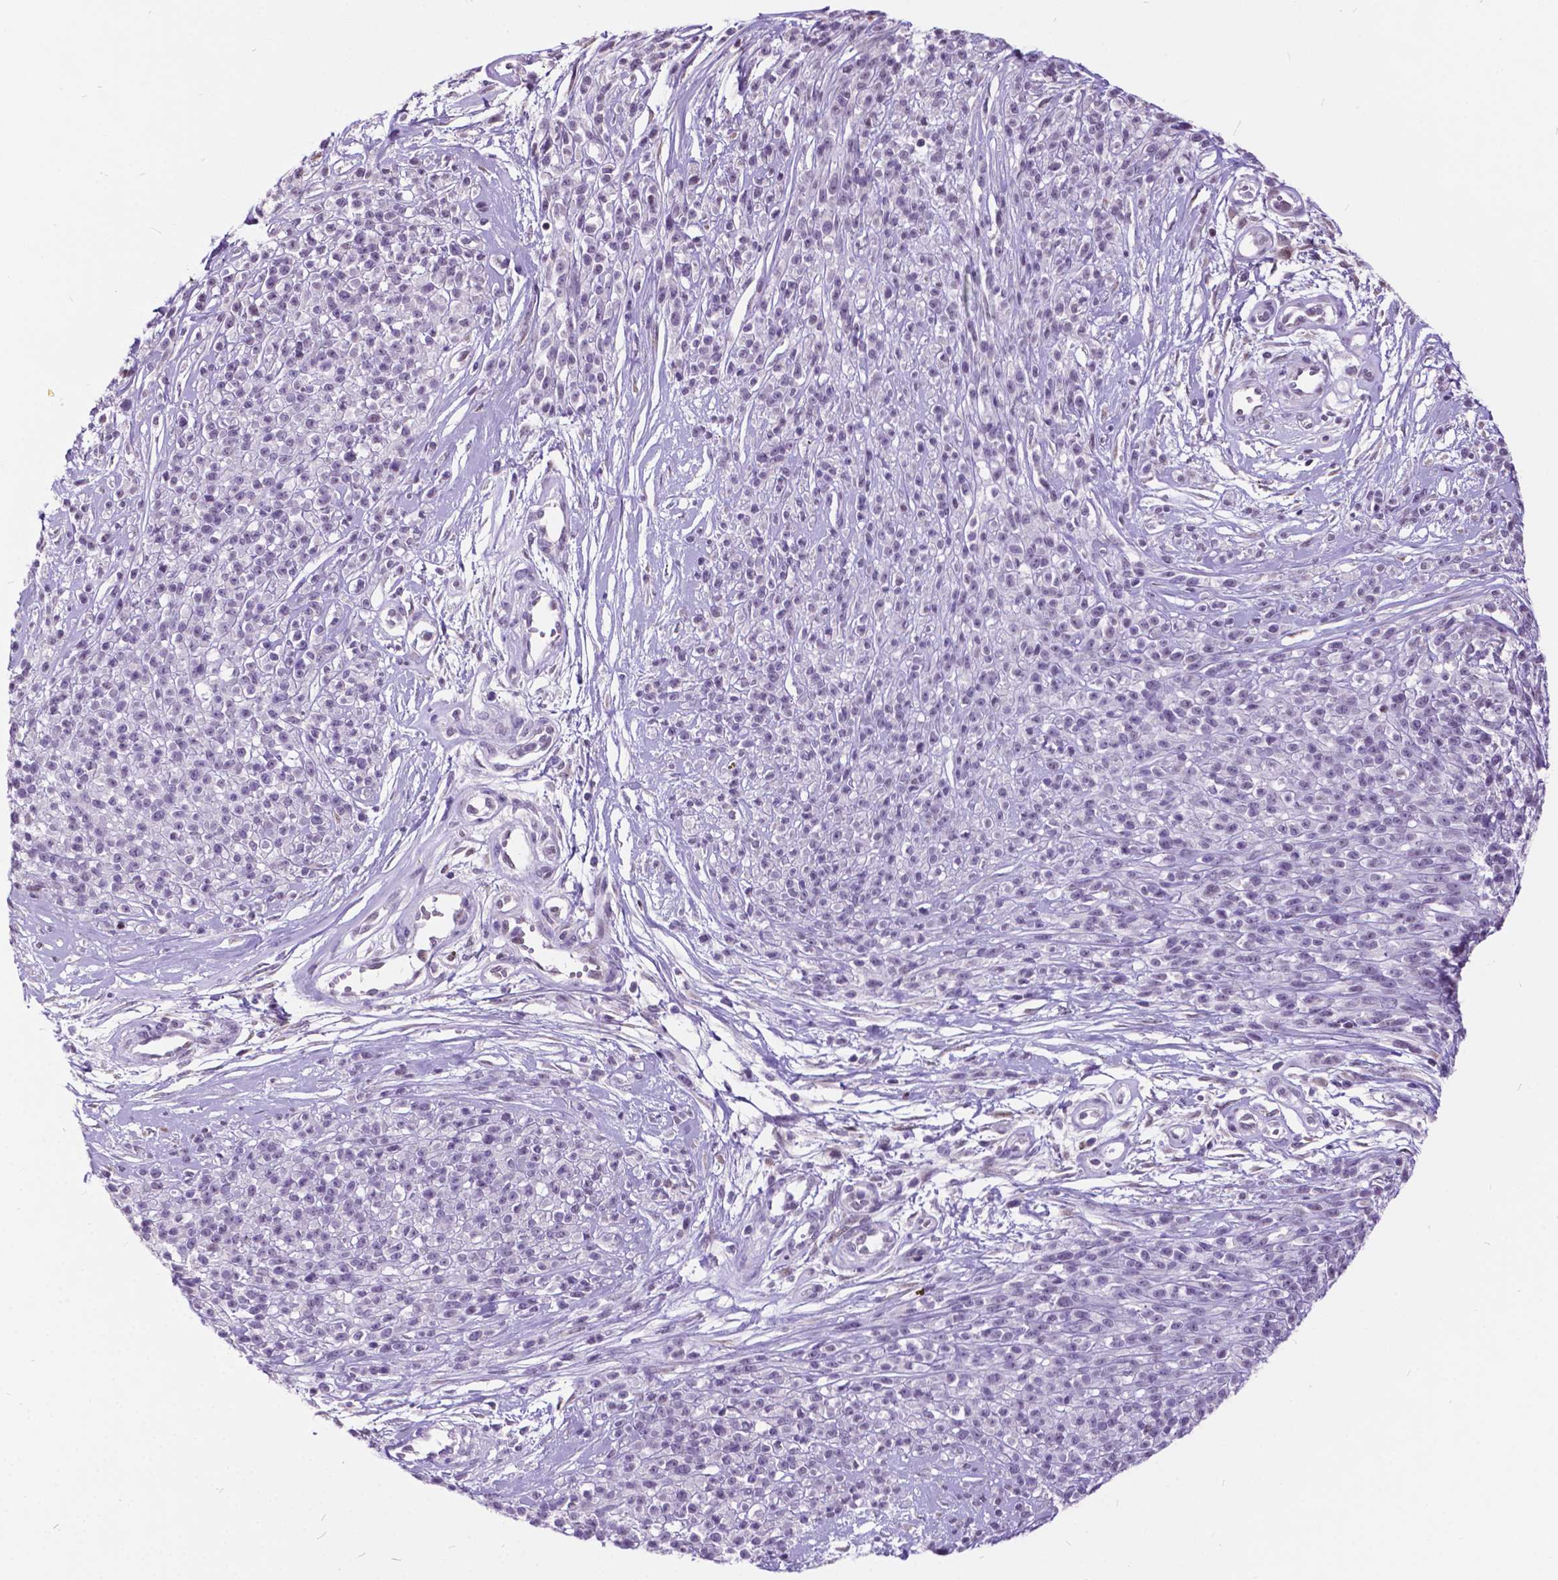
{"staining": {"intensity": "negative", "quantity": "none", "location": "none"}, "tissue": "melanoma", "cell_type": "Tumor cells", "image_type": "cancer", "snomed": [{"axis": "morphology", "description": "Malignant melanoma, NOS"}, {"axis": "topography", "description": "Skin"}, {"axis": "topography", "description": "Skin of trunk"}], "caption": "Immunohistochemistry (IHC) photomicrograph of neoplastic tissue: malignant melanoma stained with DAB (3,3'-diaminobenzidine) reveals no significant protein expression in tumor cells.", "gene": "DPF3", "patient": {"sex": "male", "age": 74}}